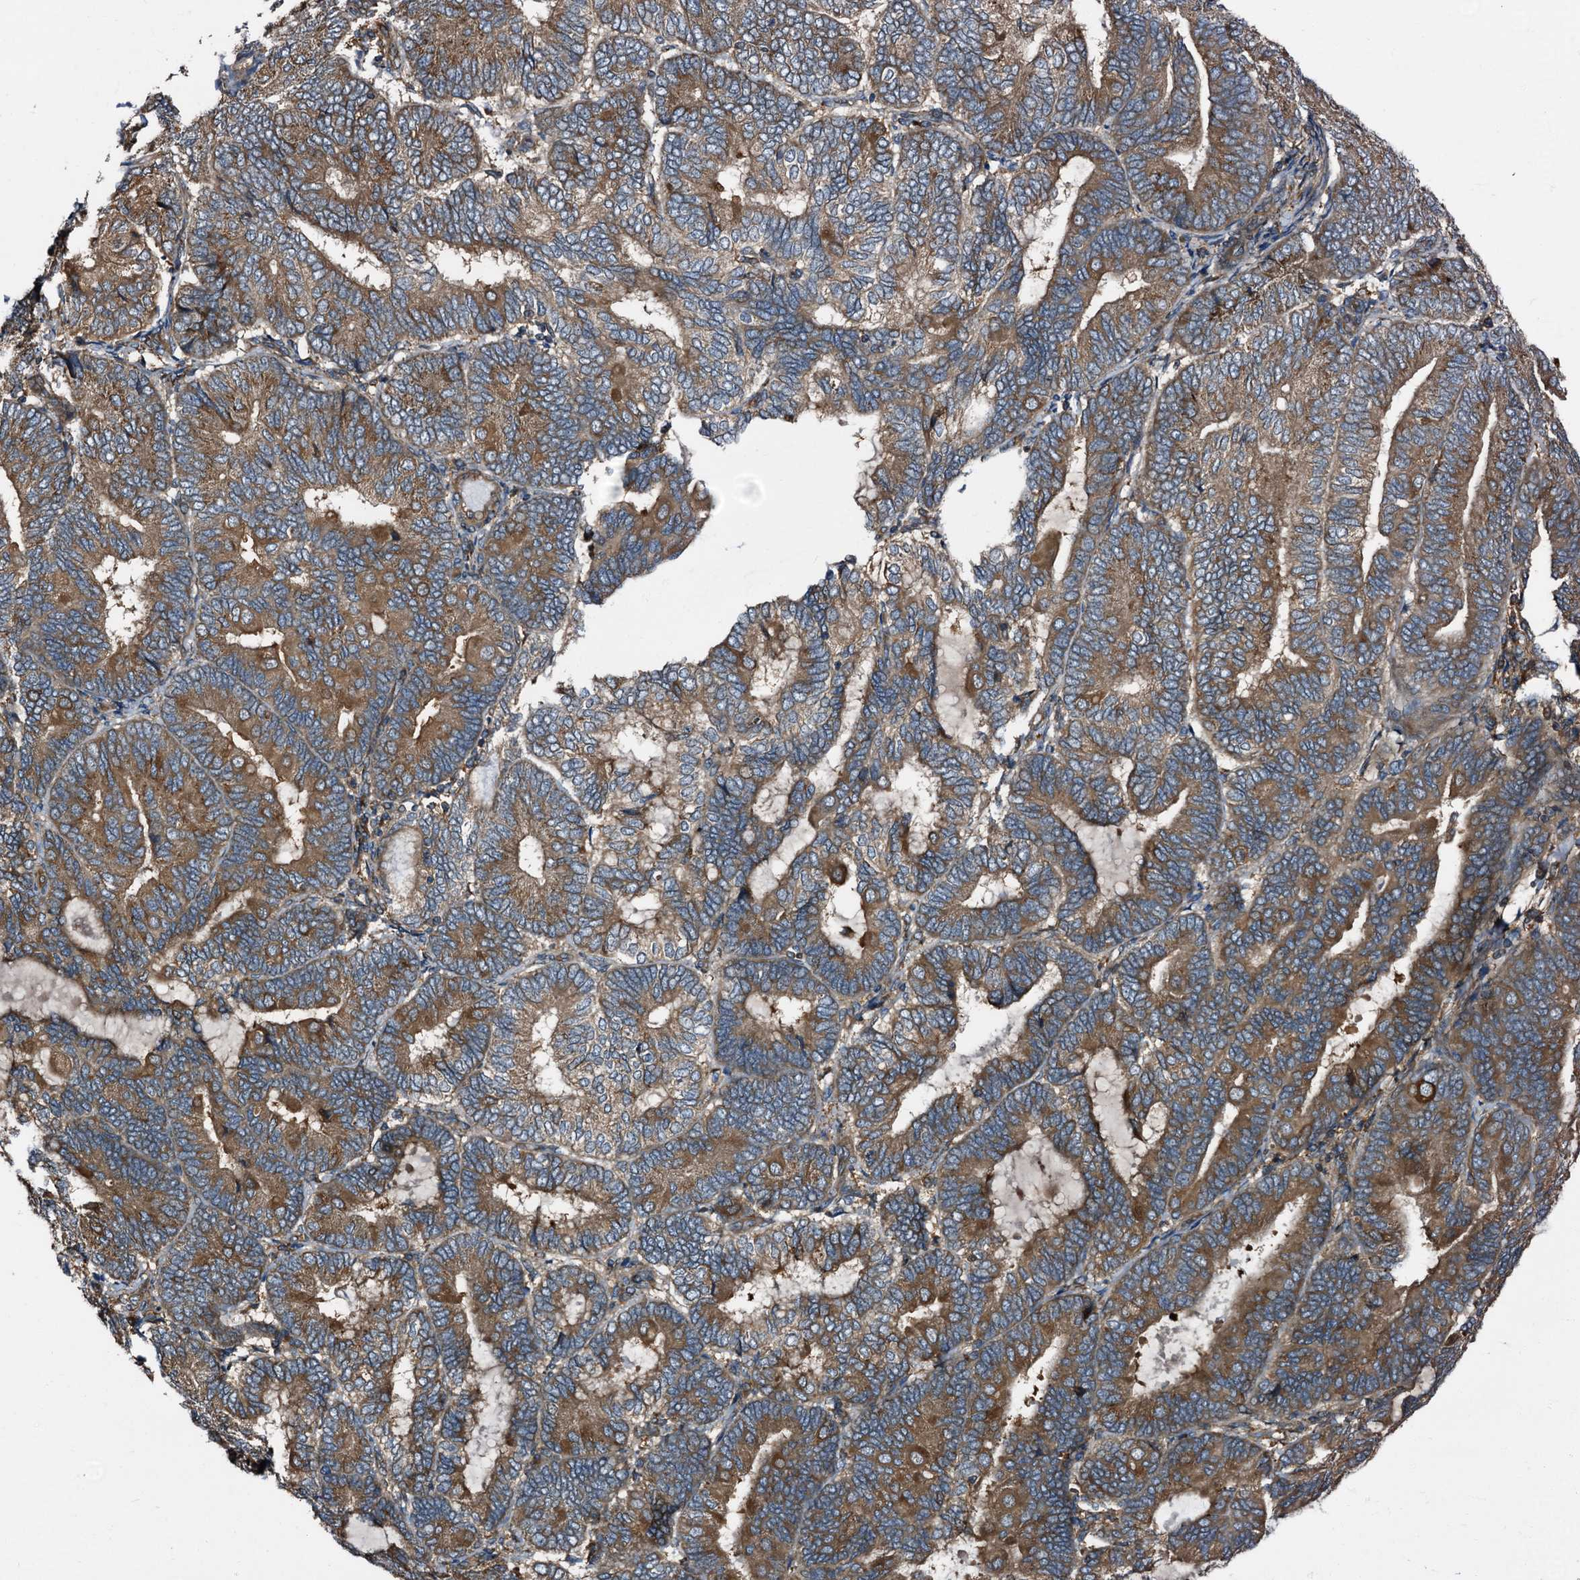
{"staining": {"intensity": "moderate", "quantity": ">75%", "location": "cytoplasmic/membranous"}, "tissue": "endometrial cancer", "cell_type": "Tumor cells", "image_type": "cancer", "snomed": [{"axis": "morphology", "description": "Adenocarcinoma, NOS"}, {"axis": "topography", "description": "Endometrium"}], "caption": "Immunohistochemical staining of human endometrial adenocarcinoma demonstrates medium levels of moderate cytoplasmic/membranous protein positivity in about >75% of tumor cells.", "gene": "PEX5", "patient": {"sex": "female", "age": 81}}